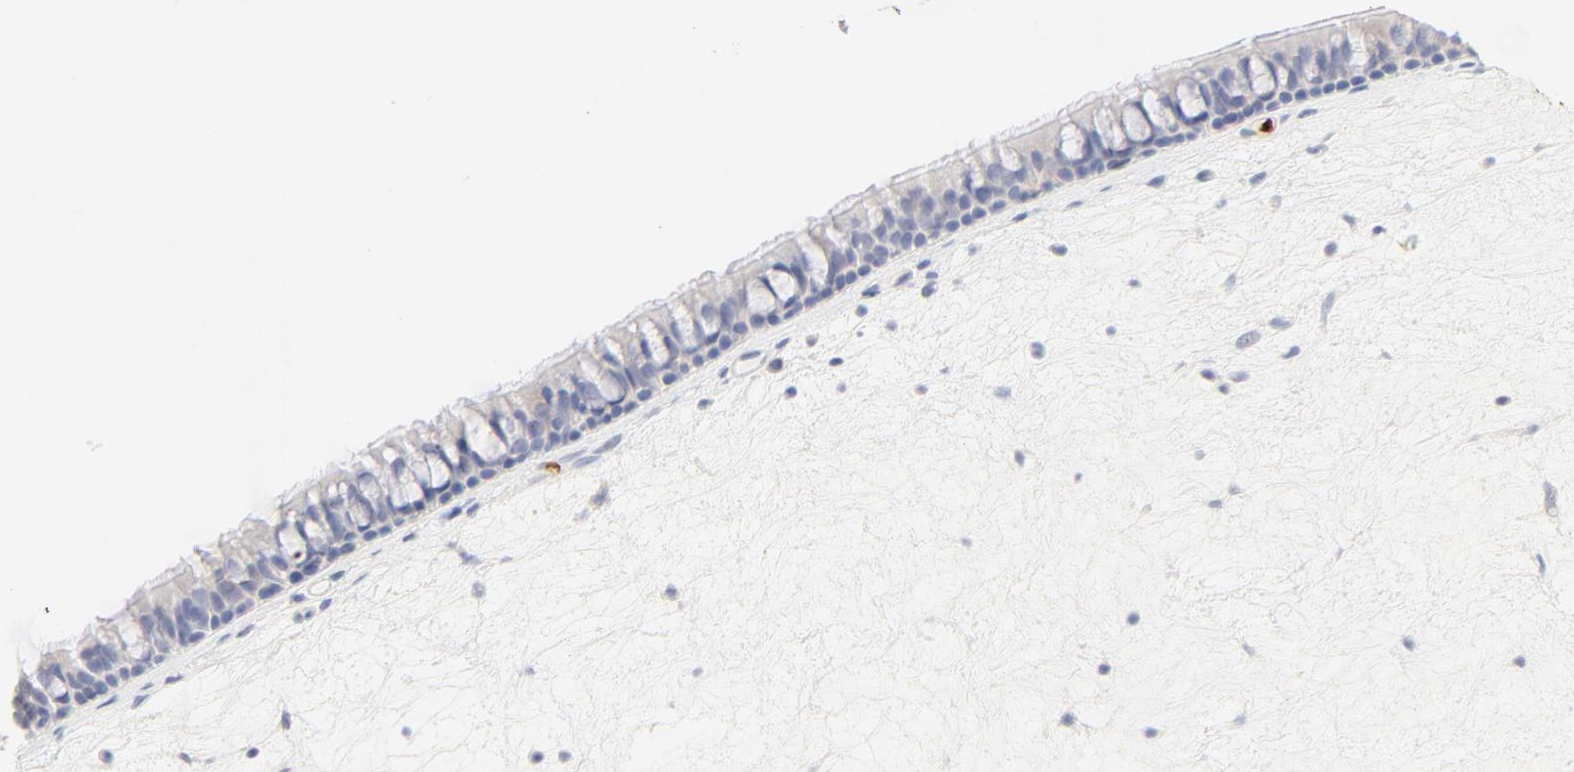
{"staining": {"intensity": "negative", "quantity": "none", "location": "none"}, "tissue": "nasopharynx", "cell_type": "Respiratory epithelial cells", "image_type": "normal", "snomed": [{"axis": "morphology", "description": "Normal tissue, NOS"}, {"axis": "topography", "description": "Nasopharynx"}], "caption": "Benign nasopharynx was stained to show a protein in brown. There is no significant positivity in respiratory epithelial cells. The staining was performed using DAB to visualize the protein expression in brown, while the nuclei were stained in blue with hematoxylin (Magnification: 20x).", "gene": "SPTB", "patient": {"sex": "female", "age": 78}}